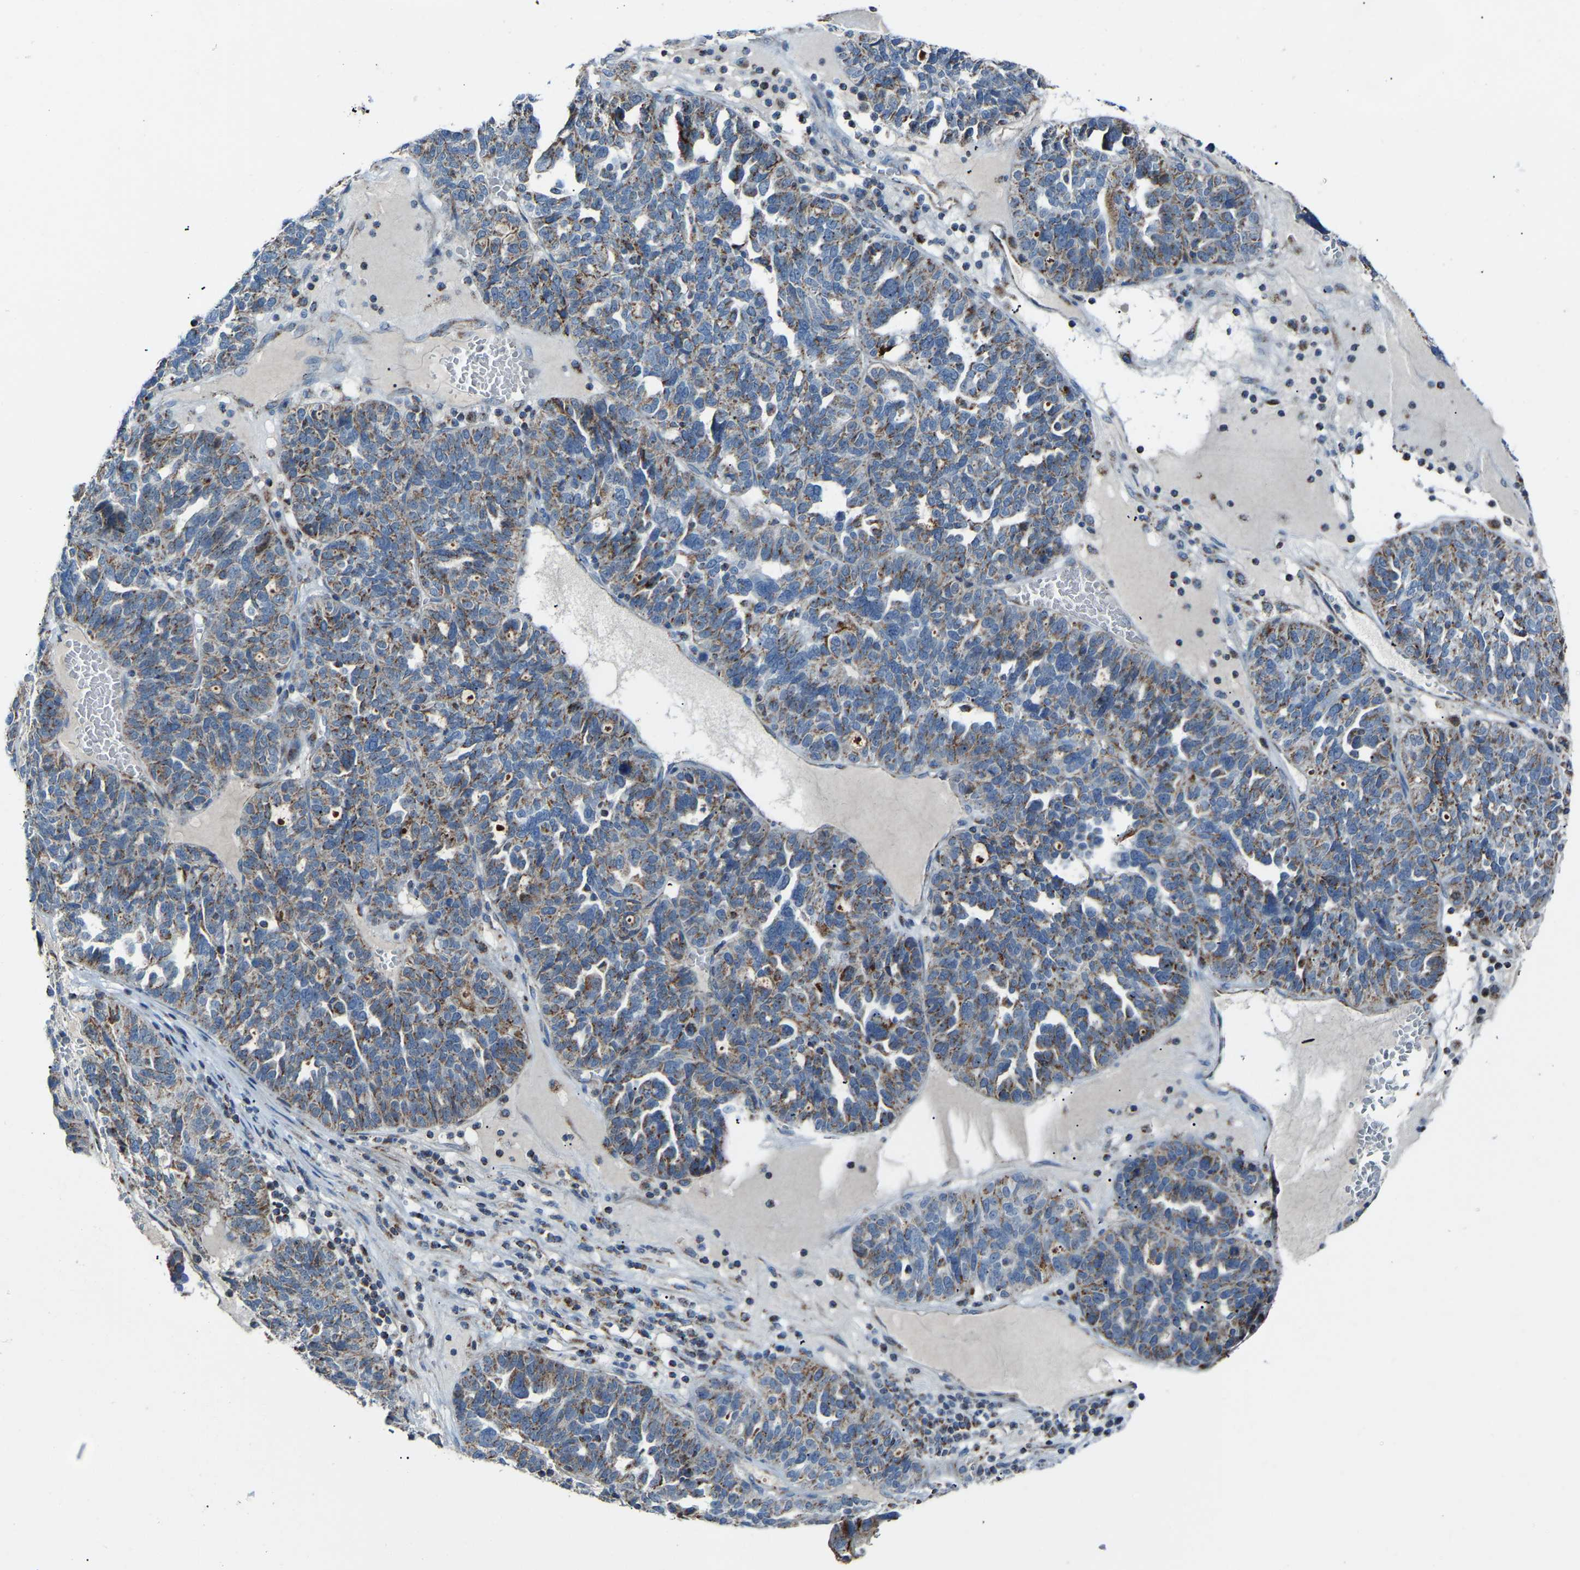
{"staining": {"intensity": "moderate", "quantity": "25%-75%", "location": "cytoplasmic/membranous"}, "tissue": "ovarian cancer", "cell_type": "Tumor cells", "image_type": "cancer", "snomed": [{"axis": "morphology", "description": "Cystadenocarcinoma, serous, NOS"}, {"axis": "topography", "description": "Ovary"}], "caption": "Protein analysis of ovarian cancer tissue displays moderate cytoplasmic/membranous expression in about 25%-75% of tumor cells.", "gene": "CANT1", "patient": {"sex": "female", "age": 59}}